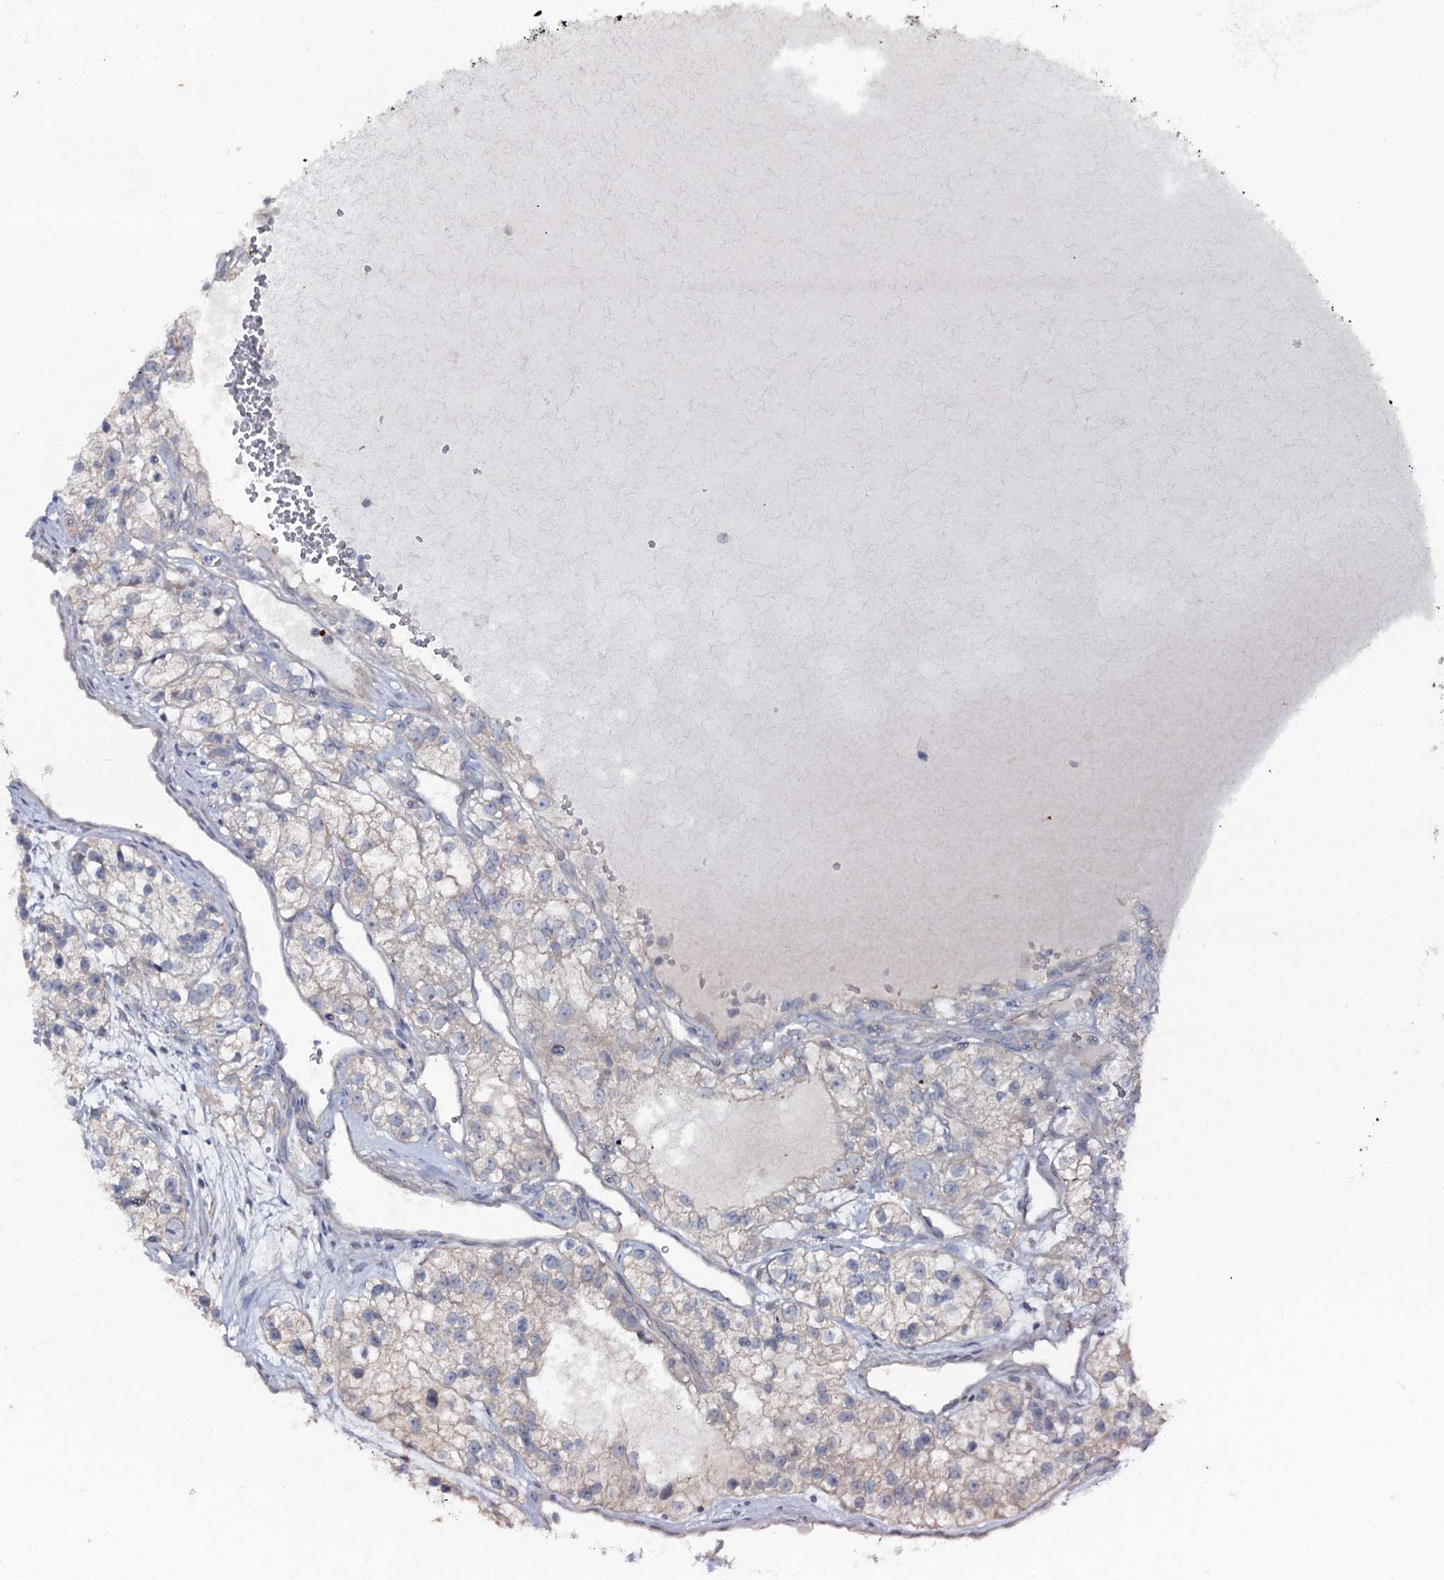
{"staining": {"intensity": "negative", "quantity": "none", "location": "none"}, "tissue": "renal cancer", "cell_type": "Tumor cells", "image_type": "cancer", "snomed": [{"axis": "morphology", "description": "Adenocarcinoma, NOS"}, {"axis": "topography", "description": "Kidney"}], "caption": "The immunohistochemistry (IHC) micrograph has no significant expression in tumor cells of adenocarcinoma (renal) tissue.", "gene": "SNAP23", "patient": {"sex": "female", "age": 57}}